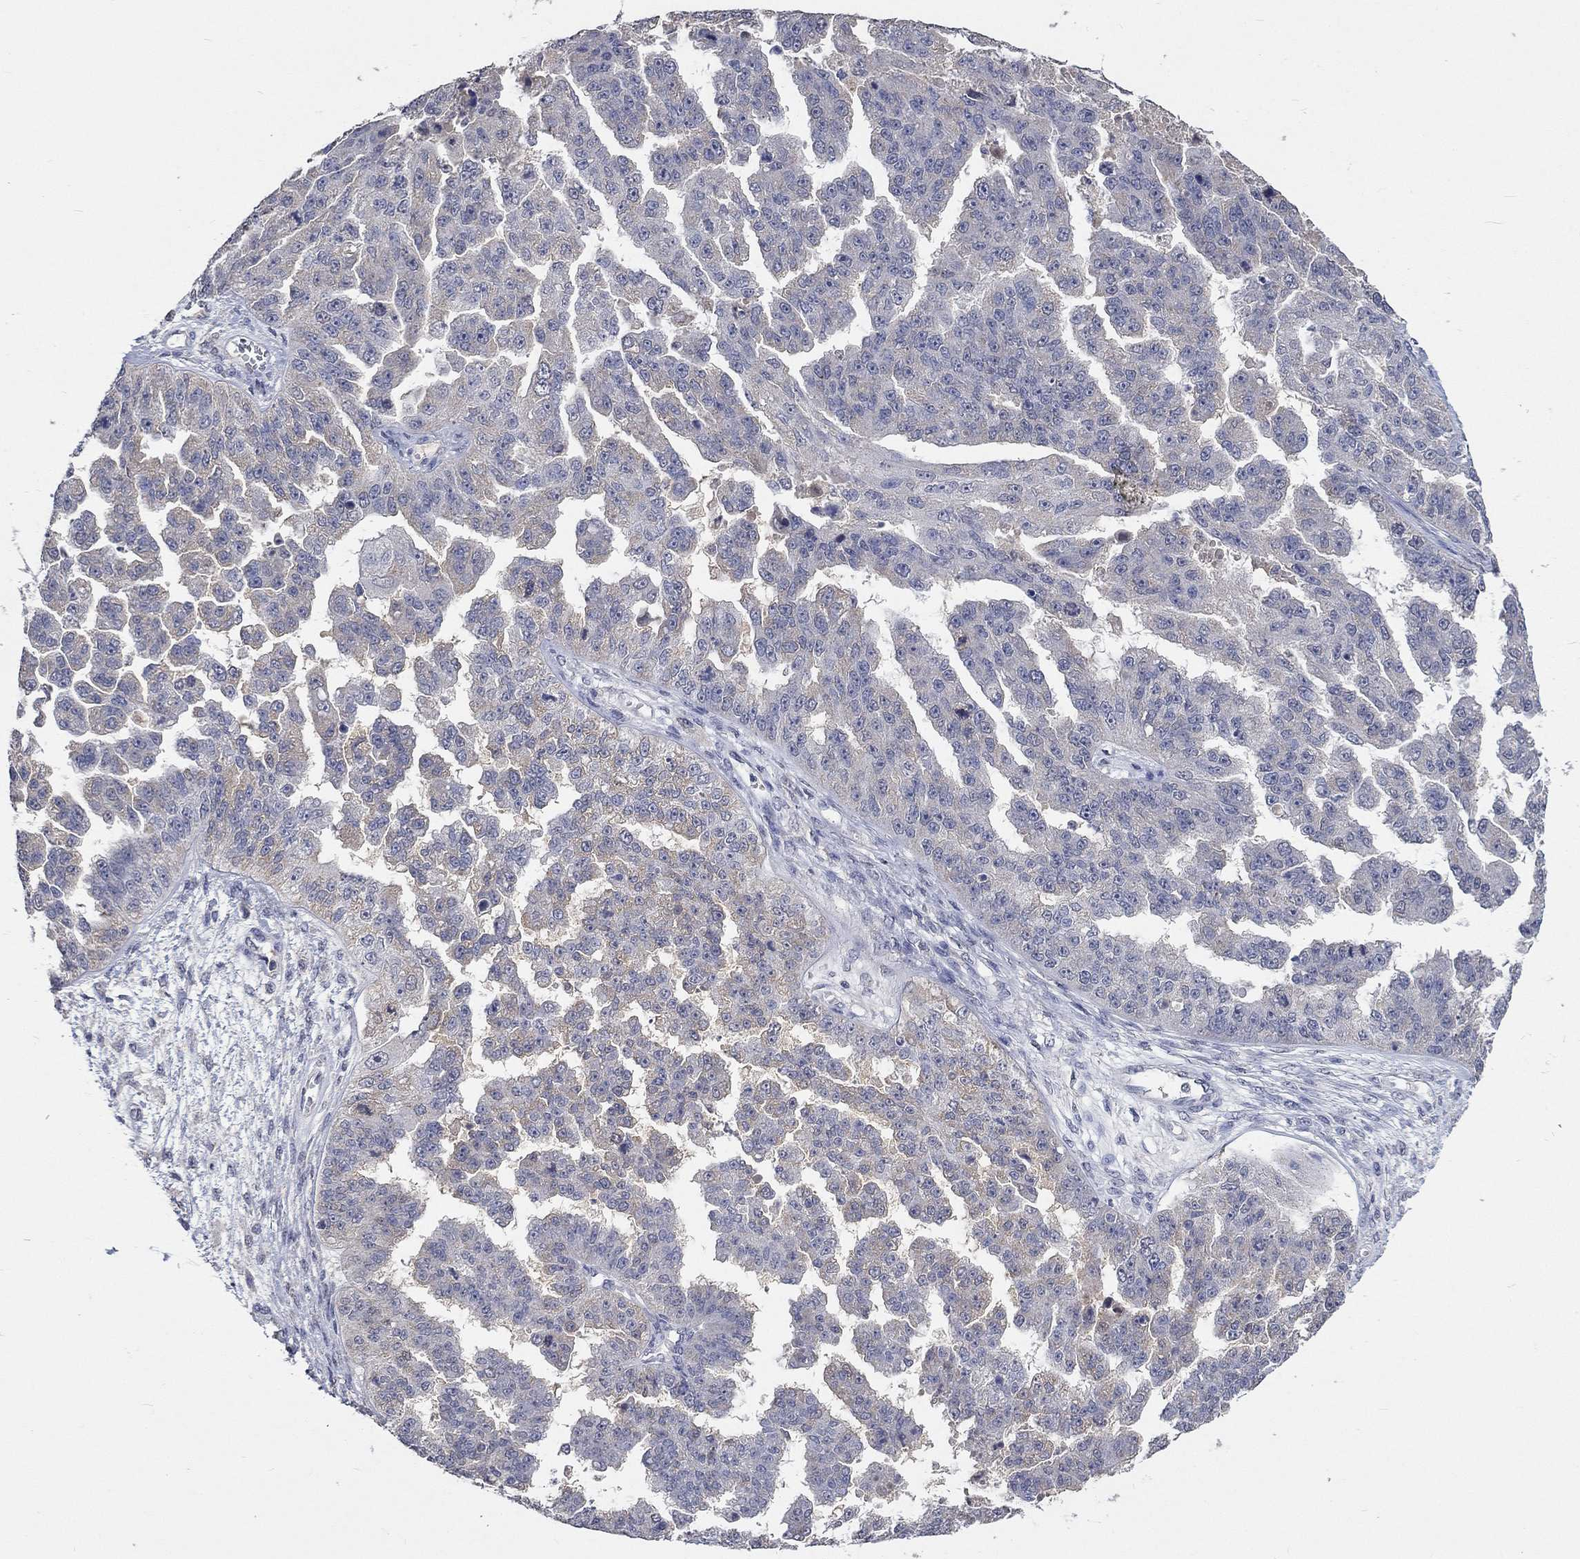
{"staining": {"intensity": "negative", "quantity": "none", "location": "none"}, "tissue": "ovarian cancer", "cell_type": "Tumor cells", "image_type": "cancer", "snomed": [{"axis": "morphology", "description": "Cystadenocarcinoma, serous, NOS"}, {"axis": "topography", "description": "Ovary"}], "caption": "Ovarian cancer stained for a protein using immunohistochemistry exhibits no staining tumor cells.", "gene": "ZBTB18", "patient": {"sex": "female", "age": 58}}